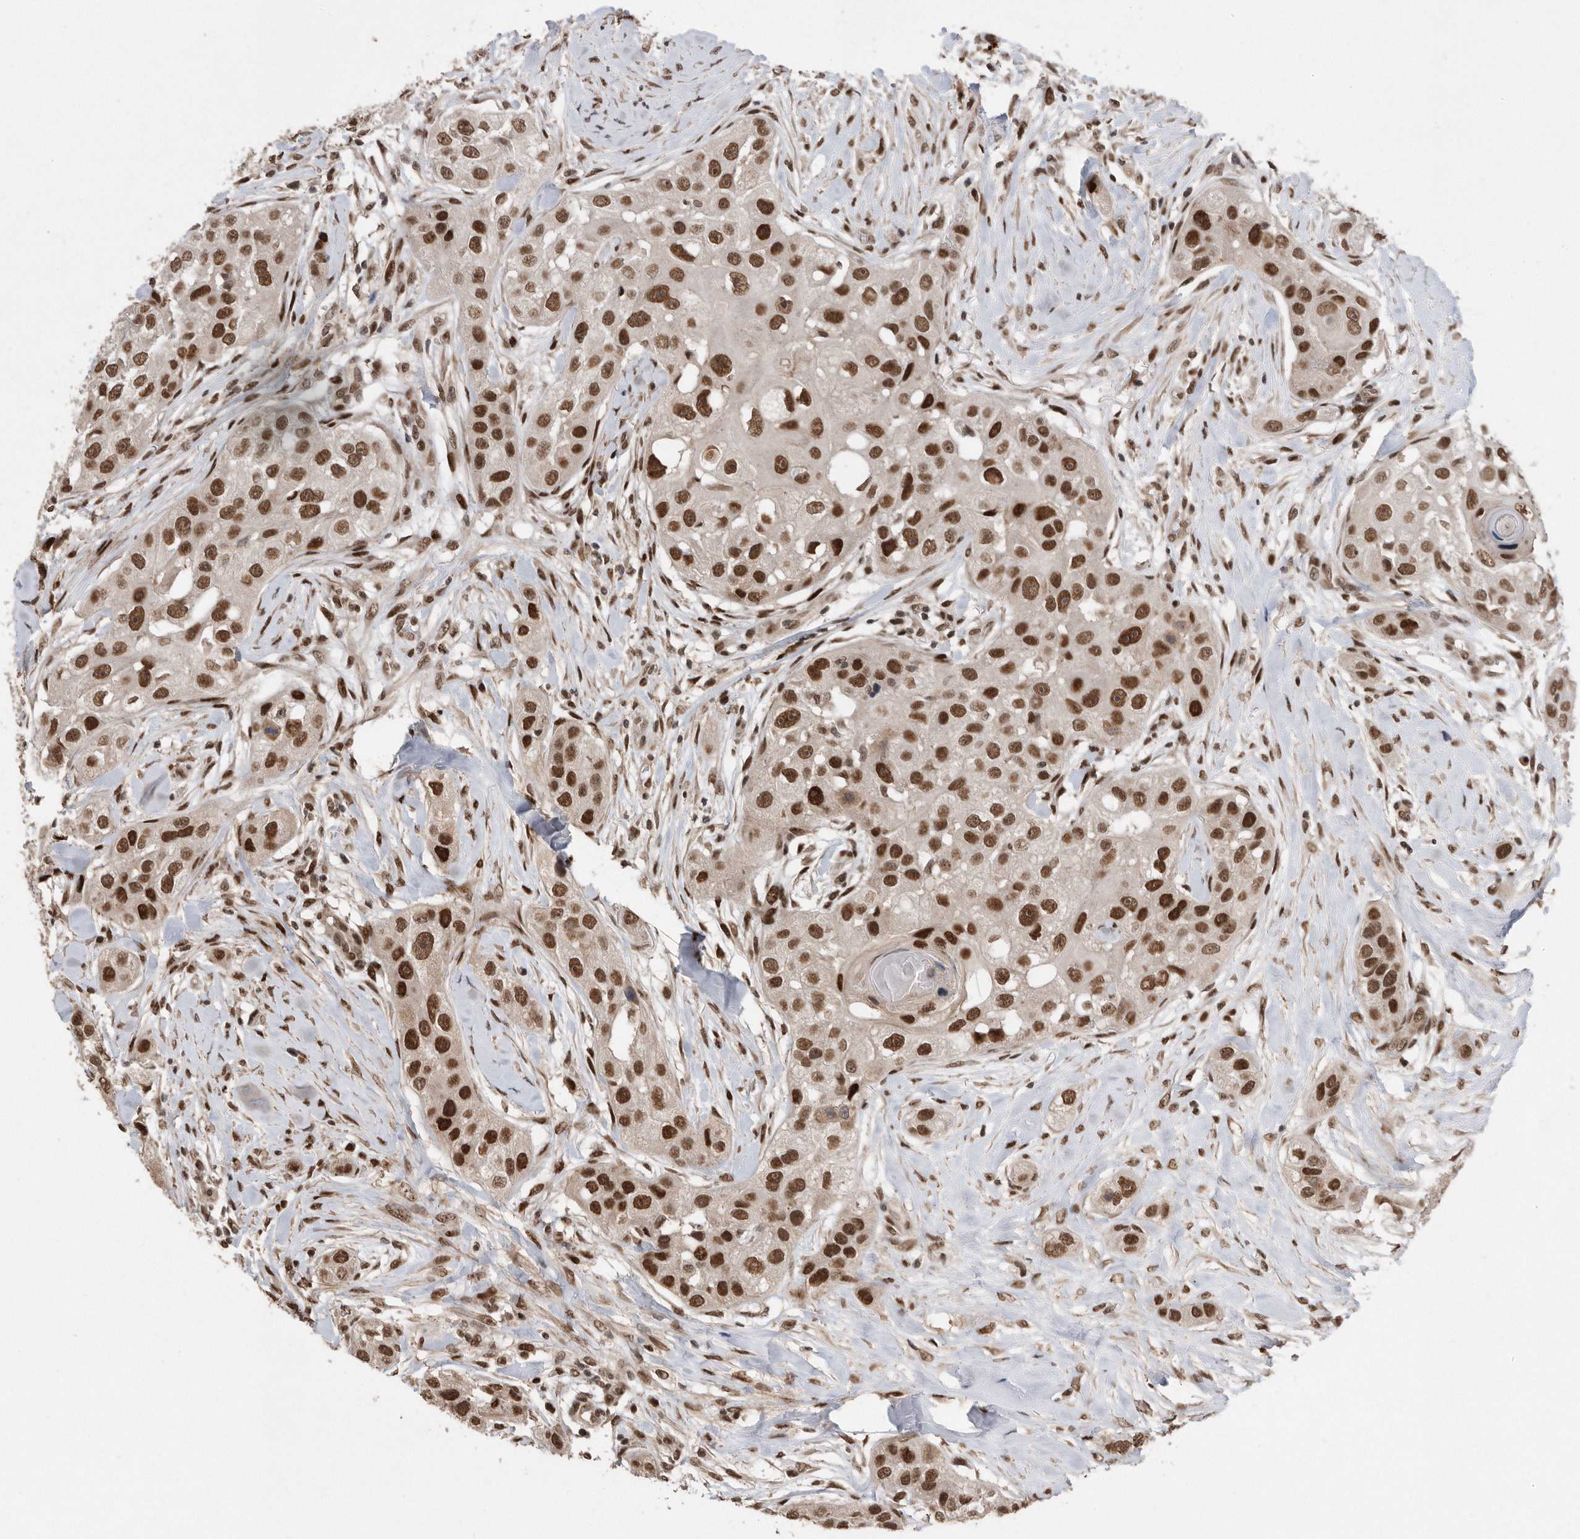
{"staining": {"intensity": "strong", "quantity": ">75%", "location": "nuclear"}, "tissue": "head and neck cancer", "cell_type": "Tumor cells", "image_type": "cancer", "snomed": [{"axis": "morphology", "description": "Normal tissue, NOS"}, {"axis": "morphology", "description": "Squamous cell carcinoma, NOS"}, {"axis": "topography", "description": "Skeletal muscle"}, {"axis": "topography", "description": "Head-Neck"}], "caption": "A high amount of strong nuclear positivity is identified in approximately >75% of tumor cells in head and neck cancer tissue.", "gene": "TDRD3", "patient": {"sex": "male", "age": 51}}